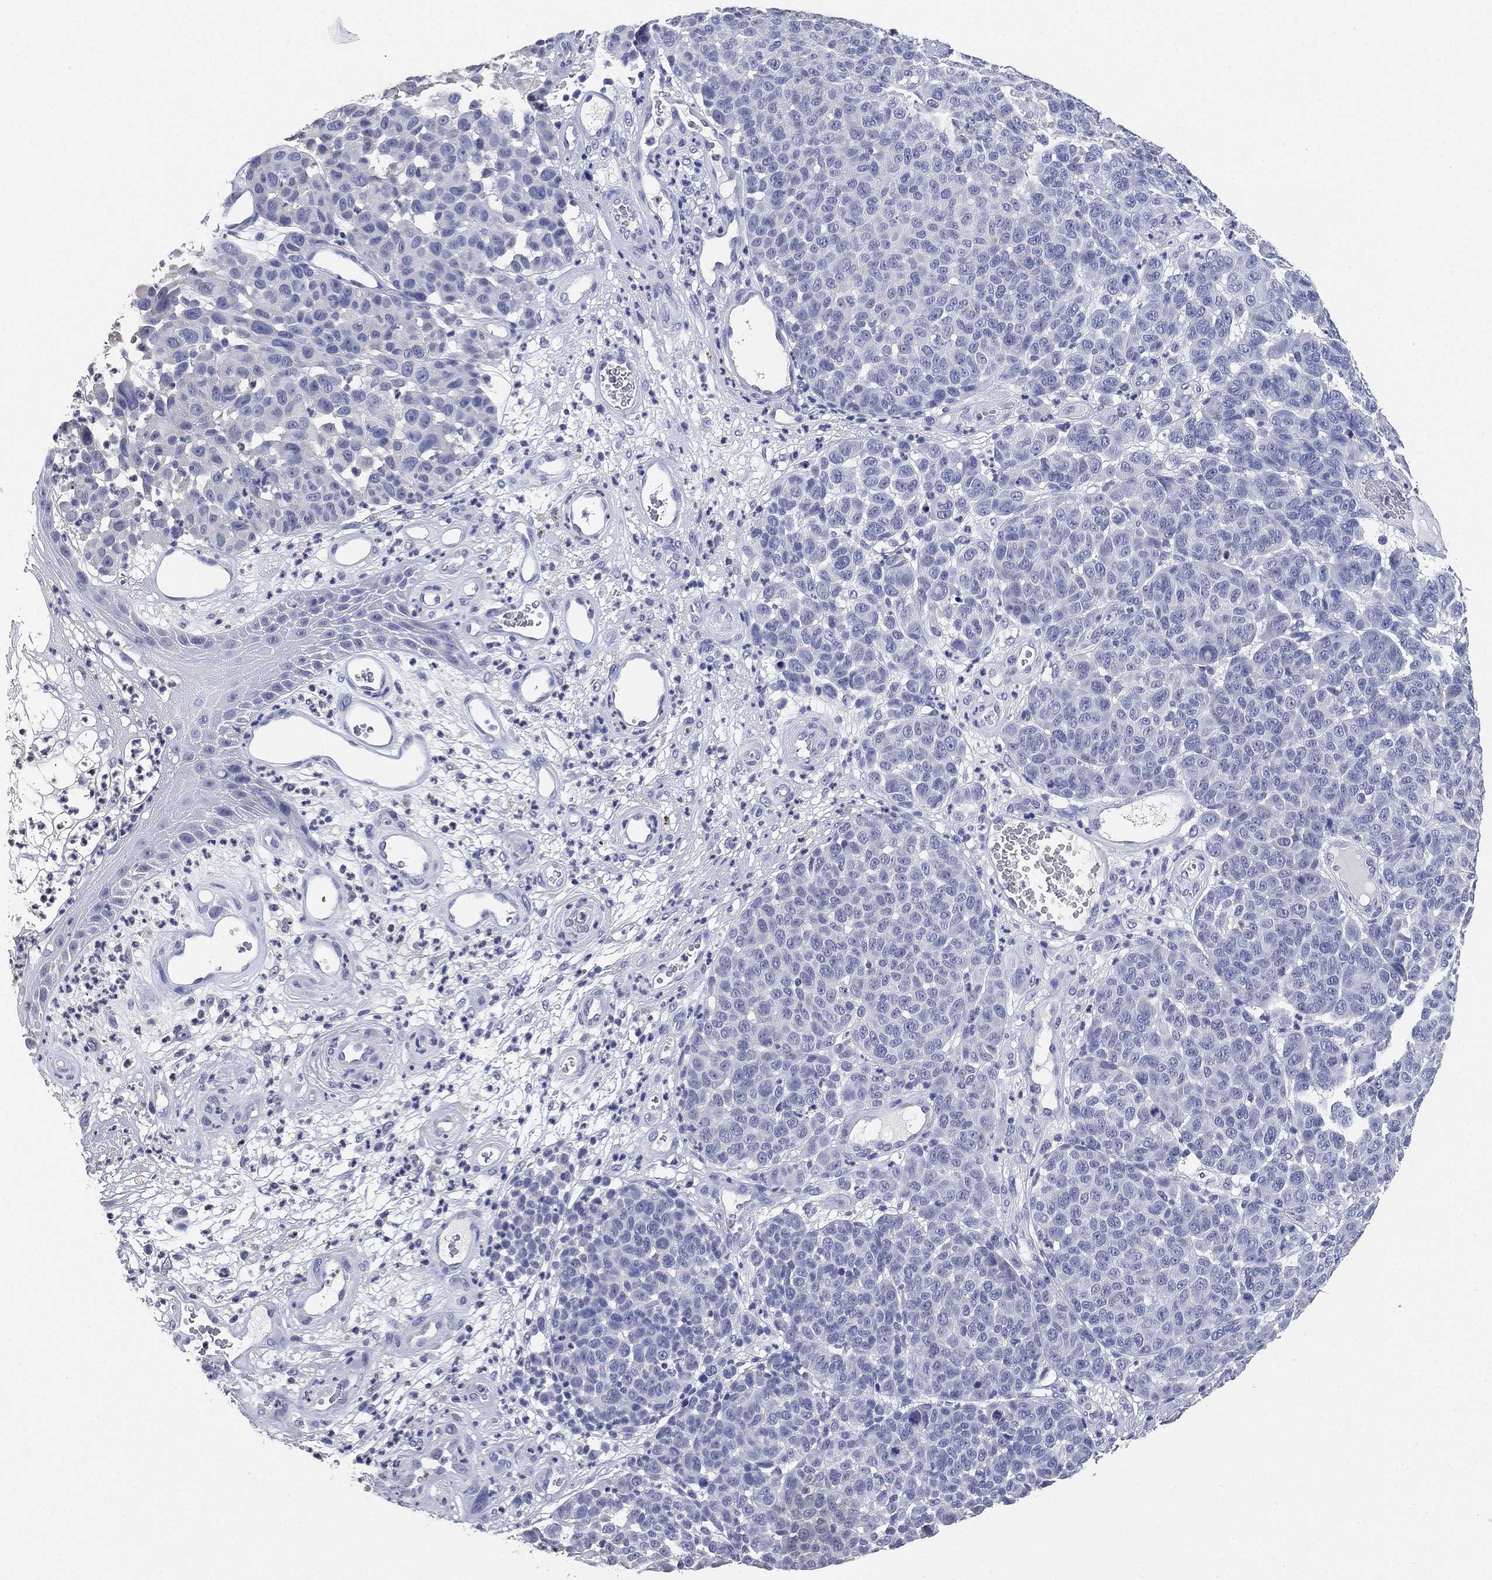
{"staining": {"intensity": "negative", "quantity": "none", "location": "none"}, "tissue": "melanoma", "cell_type": "Tumor cells", "image_type": "cancer", "snomed": [{"axis": "morphology", "description": "Malignant melanoma, NOS"}, {"axis": "topography", "description": "Skin"}], "caption": "This is an immunohistochemistry (IHC) histopathology image of human malignant melanoma. There is no staining in tumor cells.", "gene": "IYD", "patient": {"sex": "male", "age": 59}}